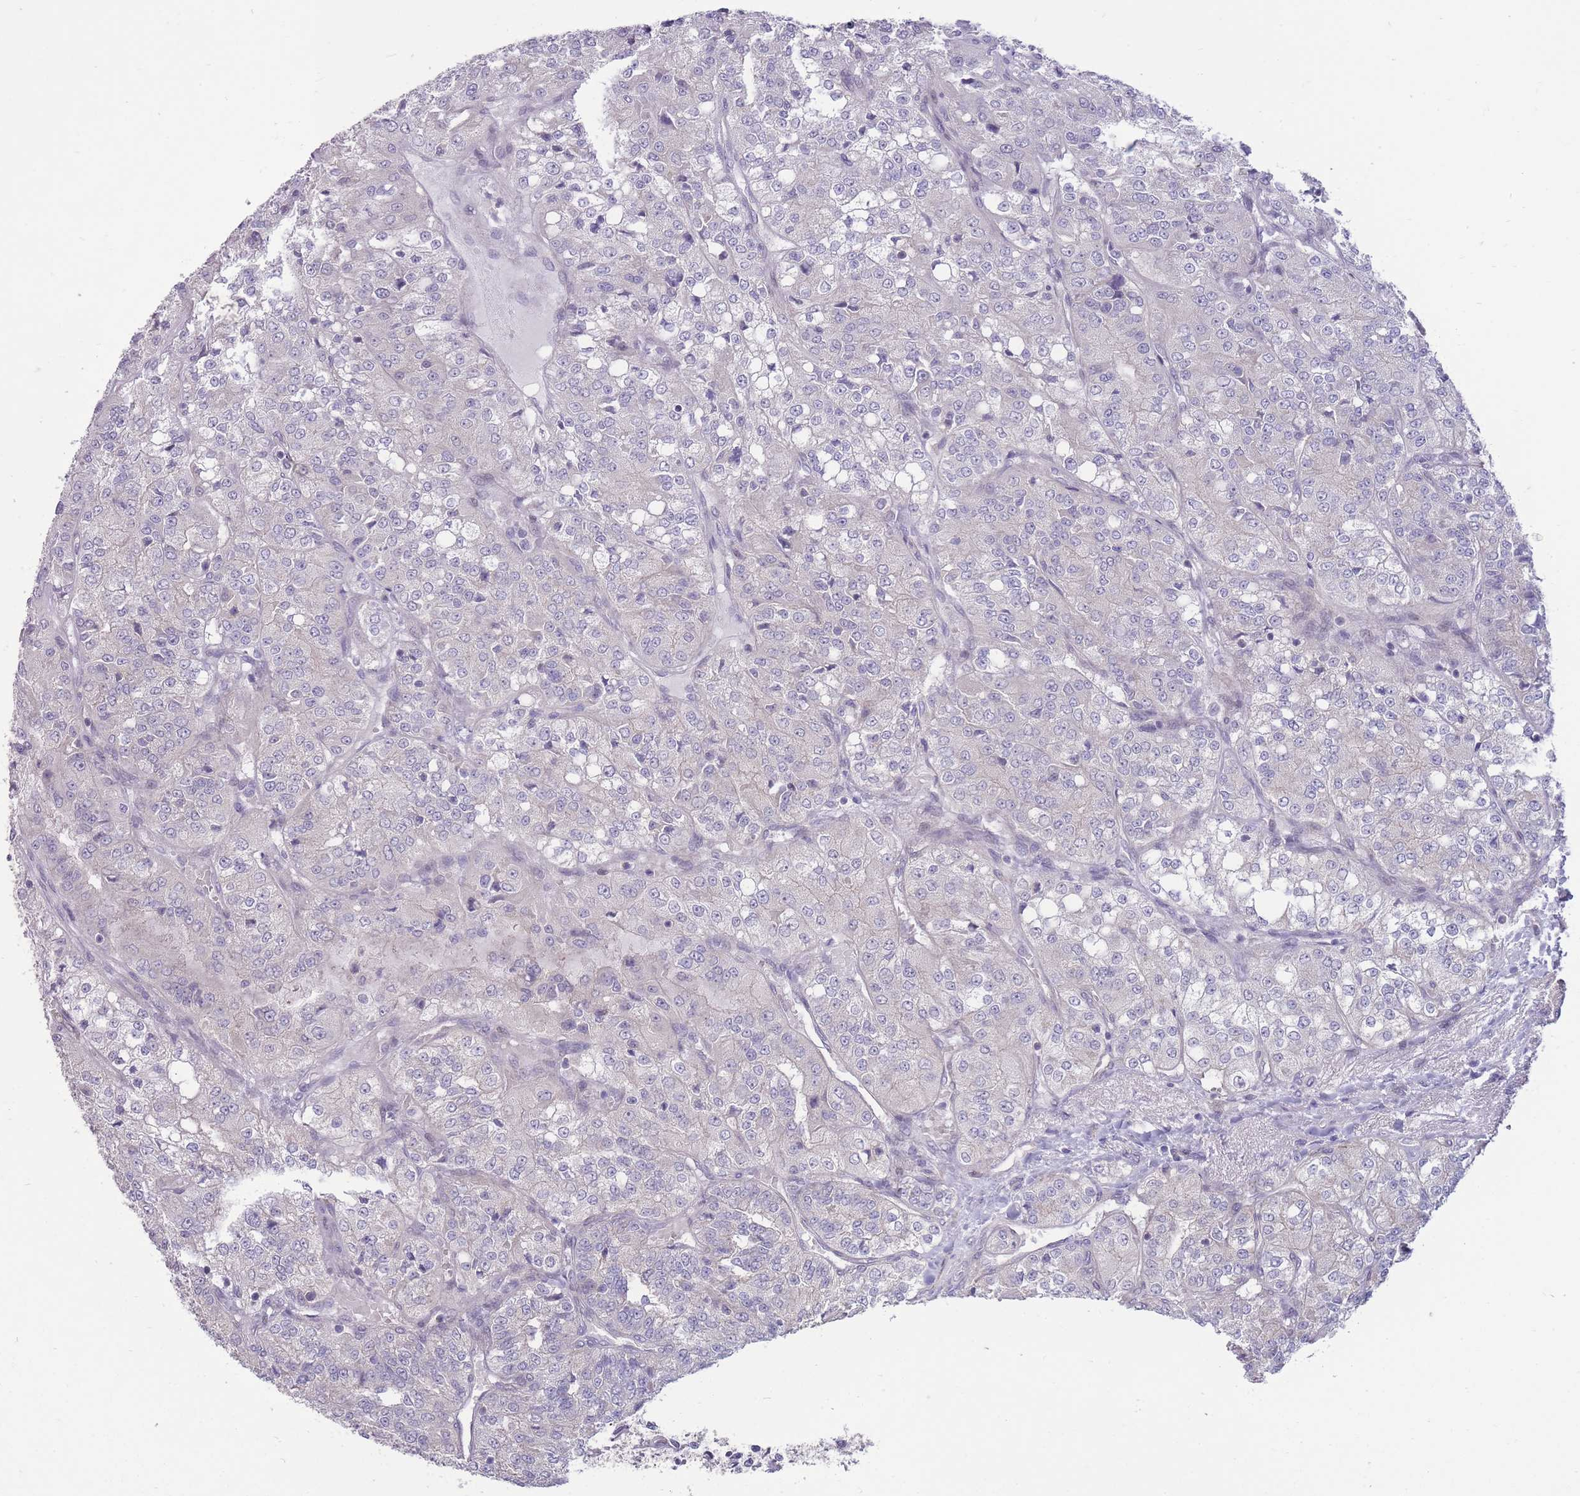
{"staining": {"intensity": "negative", "quantity": "none", "location": "none"}, "tissue": "renal cancer", "cell_type": "Tumor cells", "image_type": "cancer", "snomed": [{"axis": "morphology", "description": "Adenocarcinoma, NOS"}, {"axis": "topography", "description": "Kidney"}], "caption": "This is a image of immunohistochemistry staining of renal cancer, which shows no staining in tumor cells.", "gene": "RIC8A", "patient": {"sex": "female", "age": 63}}